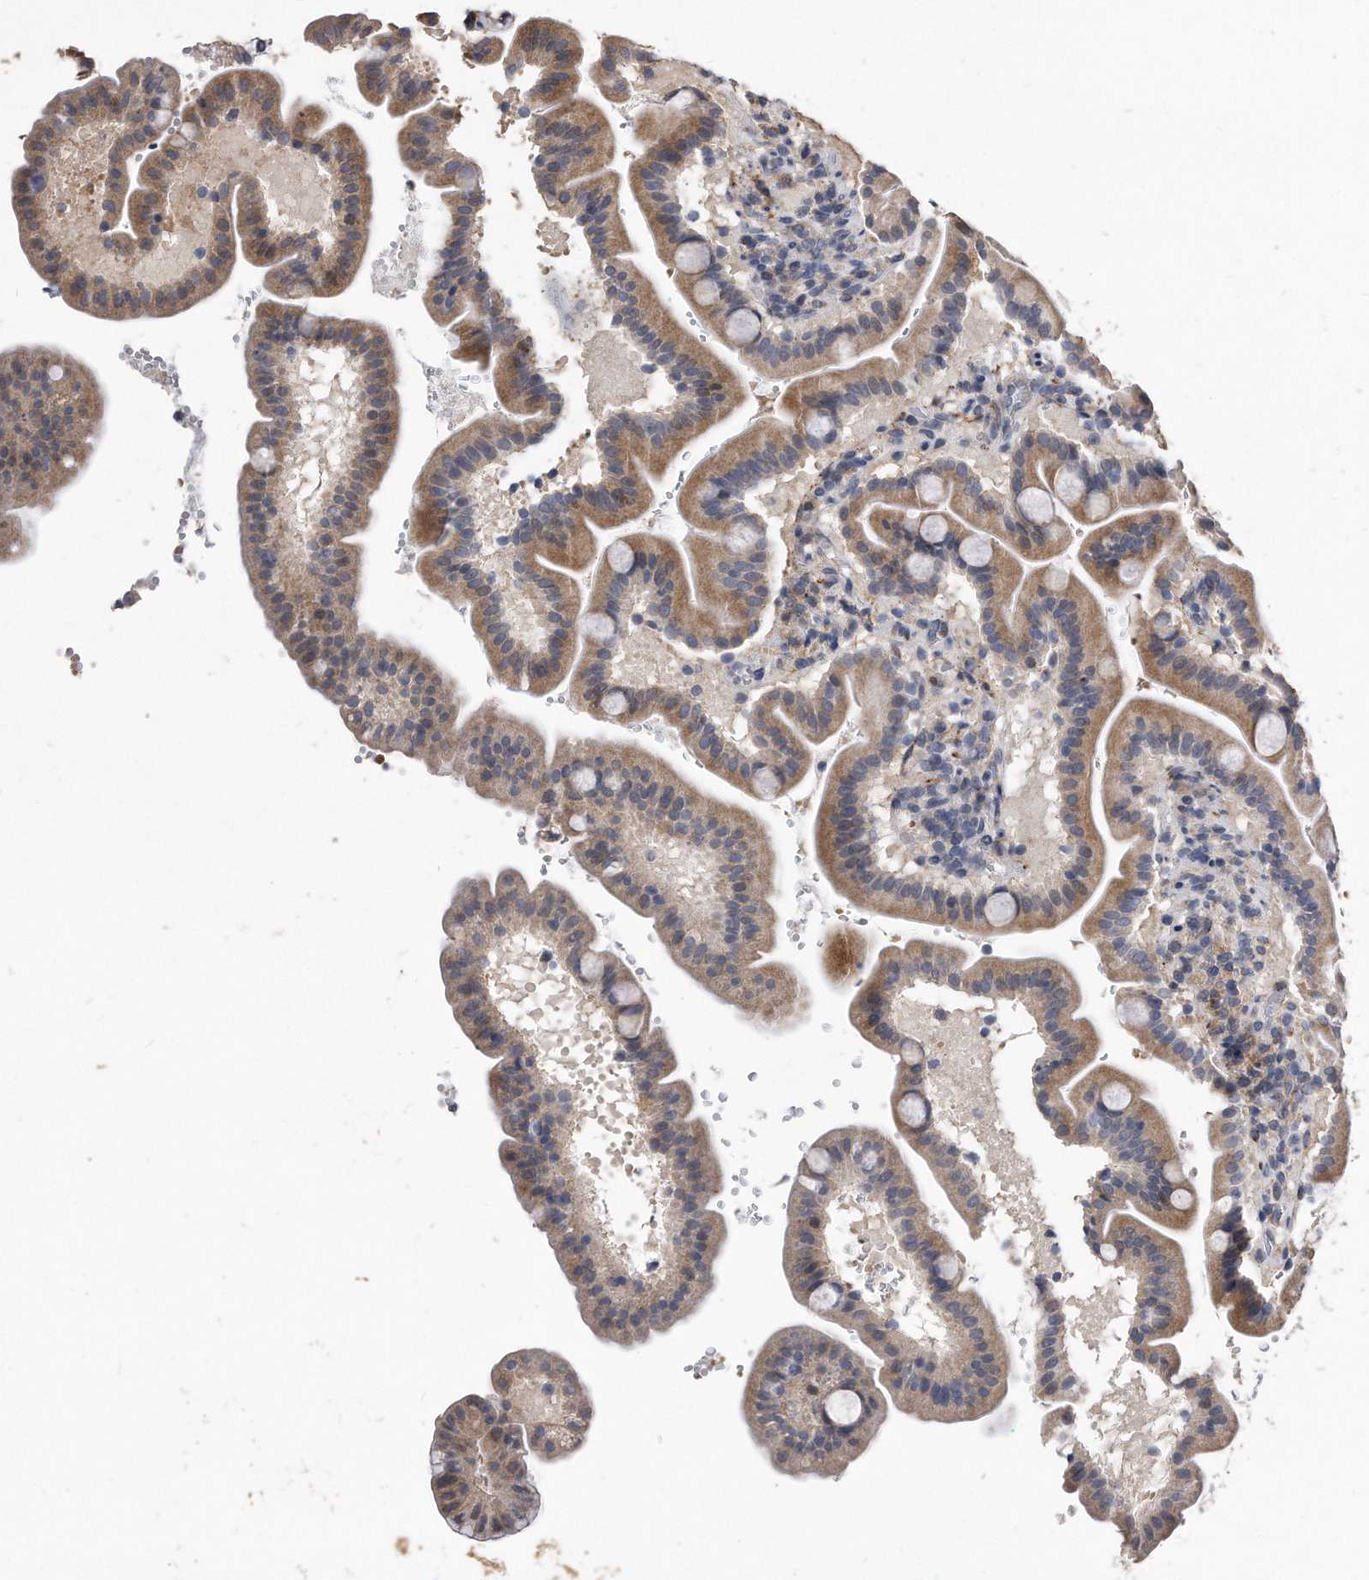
{"staining": {"intensity": "moderate", "quantity": "<25%", "location": "cytoplasmic/membranous"}, "tissue": "duodenum", "cell_type": "Glandular cells", "image_type": "normal", "snomed": [{"axis": "morphology", "description": "Normal tissue, NOS"}, {"axis": "topography", "description": "Duodenum"}], "caption": "Immunohistochemistry (IHC) histopathology image of benign human duodenum stained for a protein (brown), which exhibits low levels of moderate cytoplasmic/membranous staining in about <25% of glandular cells.", "gene": "IL20RA", "patient": {"sex": "male", "age": 54}}